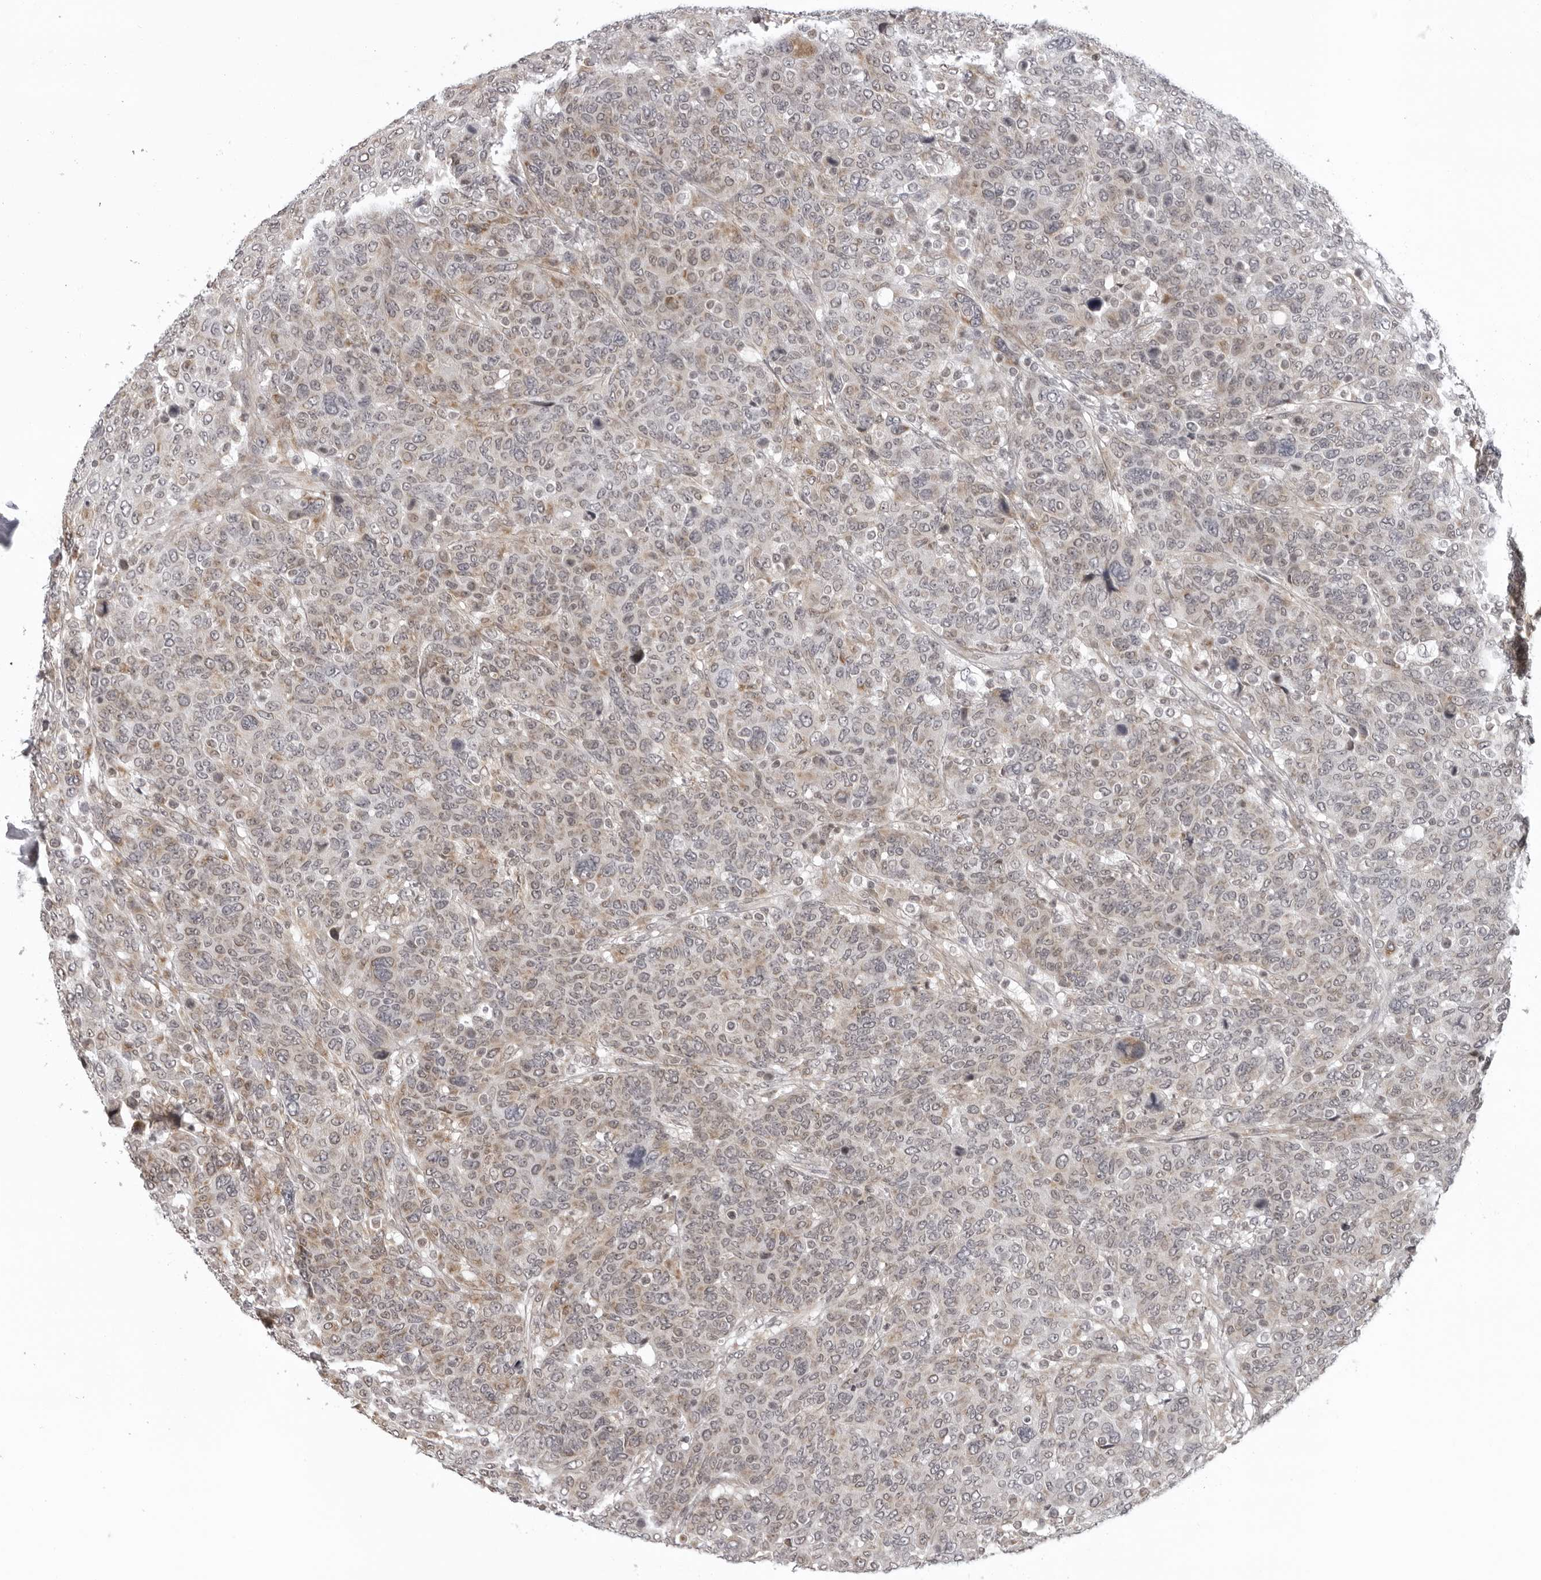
{"staining": {"intensity": "weak", "quantity": "25%-75%", "location": "cytoplasmic/membranous"}, "tissue": "breast cancer", "cell_type": "Tumor cells", "image_type": "cancer", "snomed": [{"axis": "morphology", "description": "Duct carcinoma"}, {"axis": "topography", "description": "Breast"}], "caption": "Immunohistochemical staining of breast cancer displays weak cytoplasmic/membranous protein expression in about 25%-75% of tumor cells.", "gene": "MRPS15", "patient": {"sex": "female", "age": 37}}